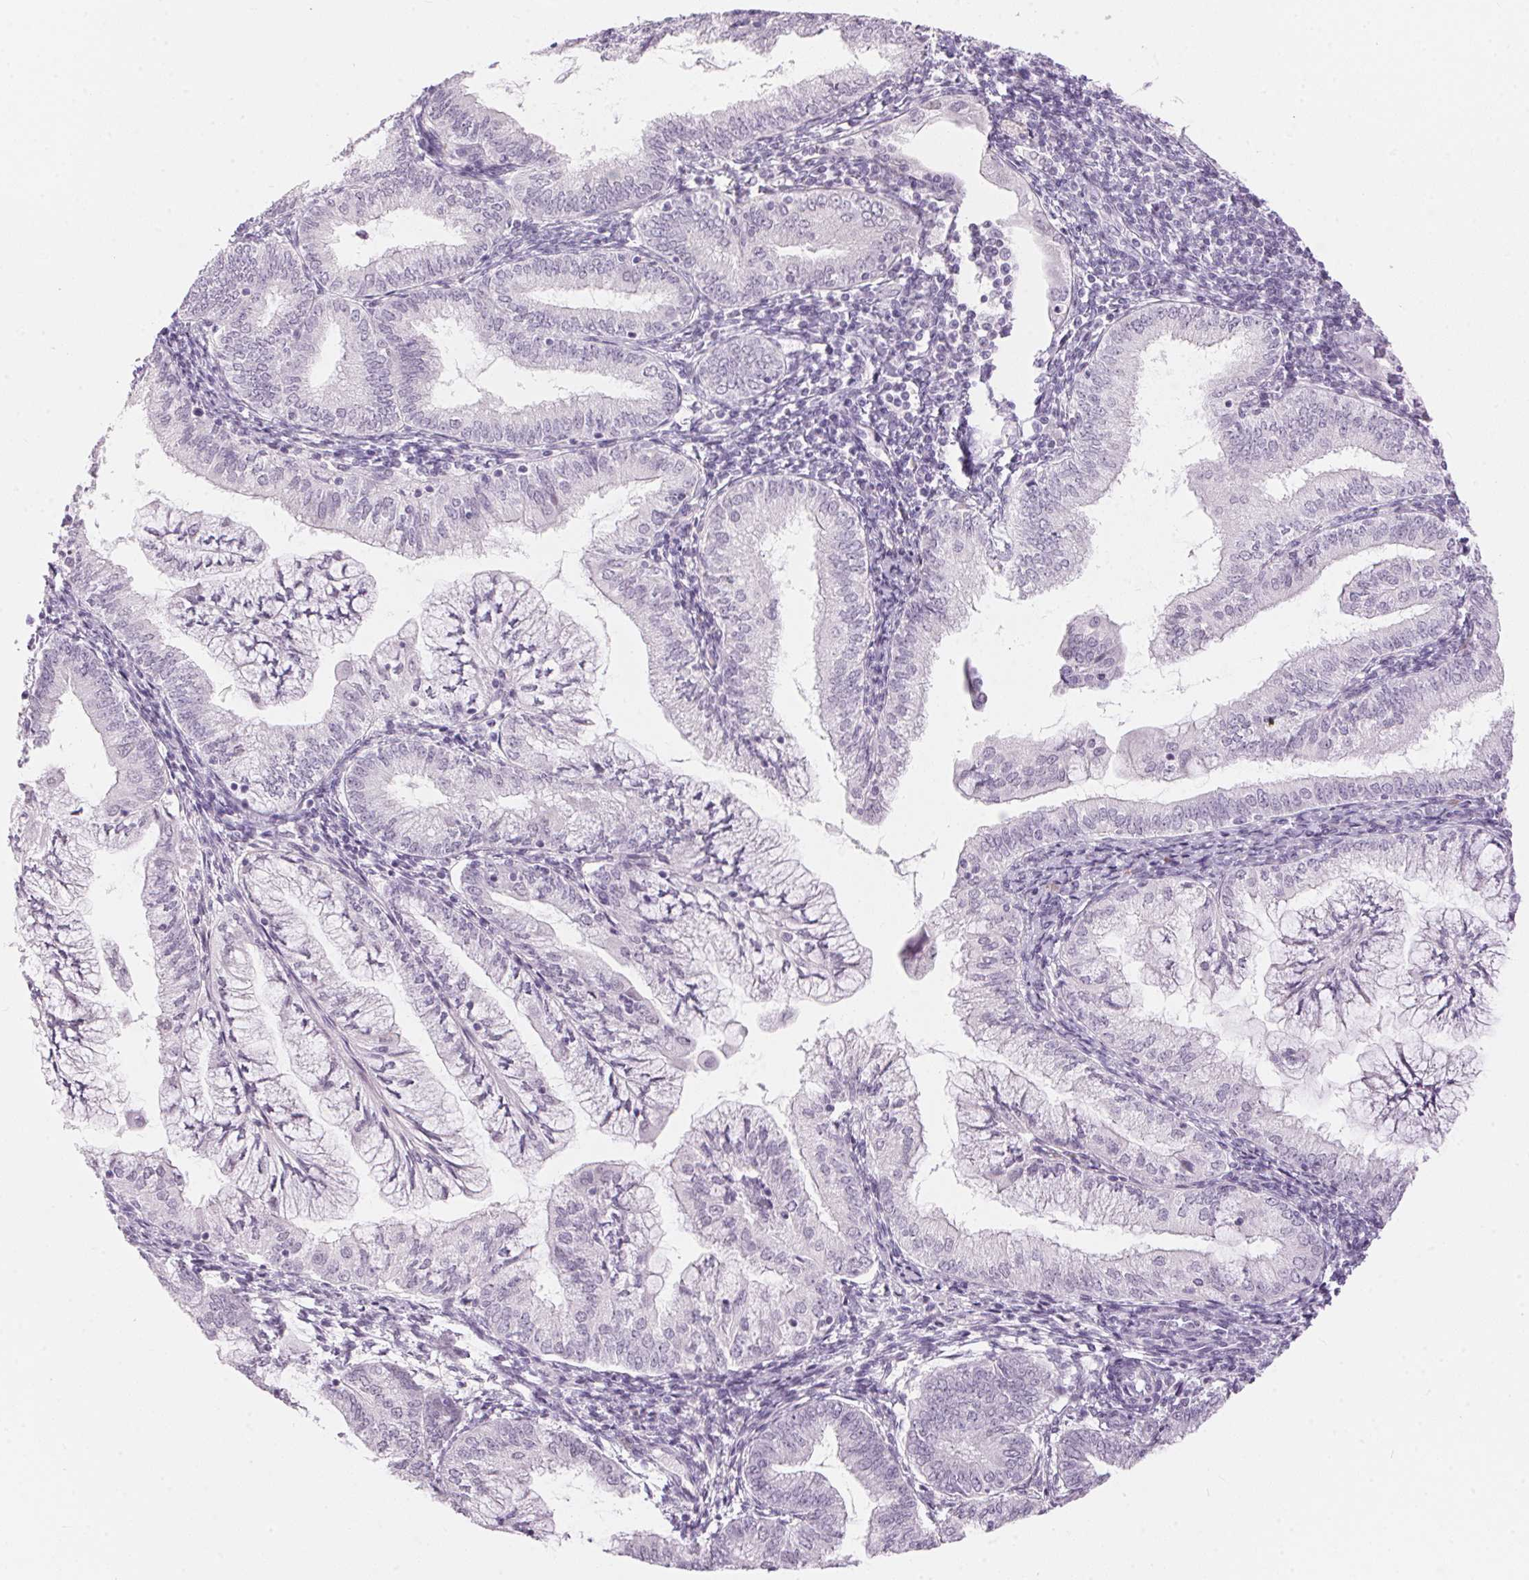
{"staining": {"intensity": "negative", "quantity": "none", "location": "none"}, "tissue": "endometrial cancer", "cell_type": "Tumor cells", "image_type": "cancer", "snomed": [{"axis": "morphology", "description": "Adenocarcinoma, NOS"}, {"axis": "topography", "description": "Endometrium"}], "caption": "Human endometrial adenocarcinoma stained for a protein using IHC shows no expression in tumor cells.", "gene": "CADPS", "patient": {"sex": "female", "age": 55}}